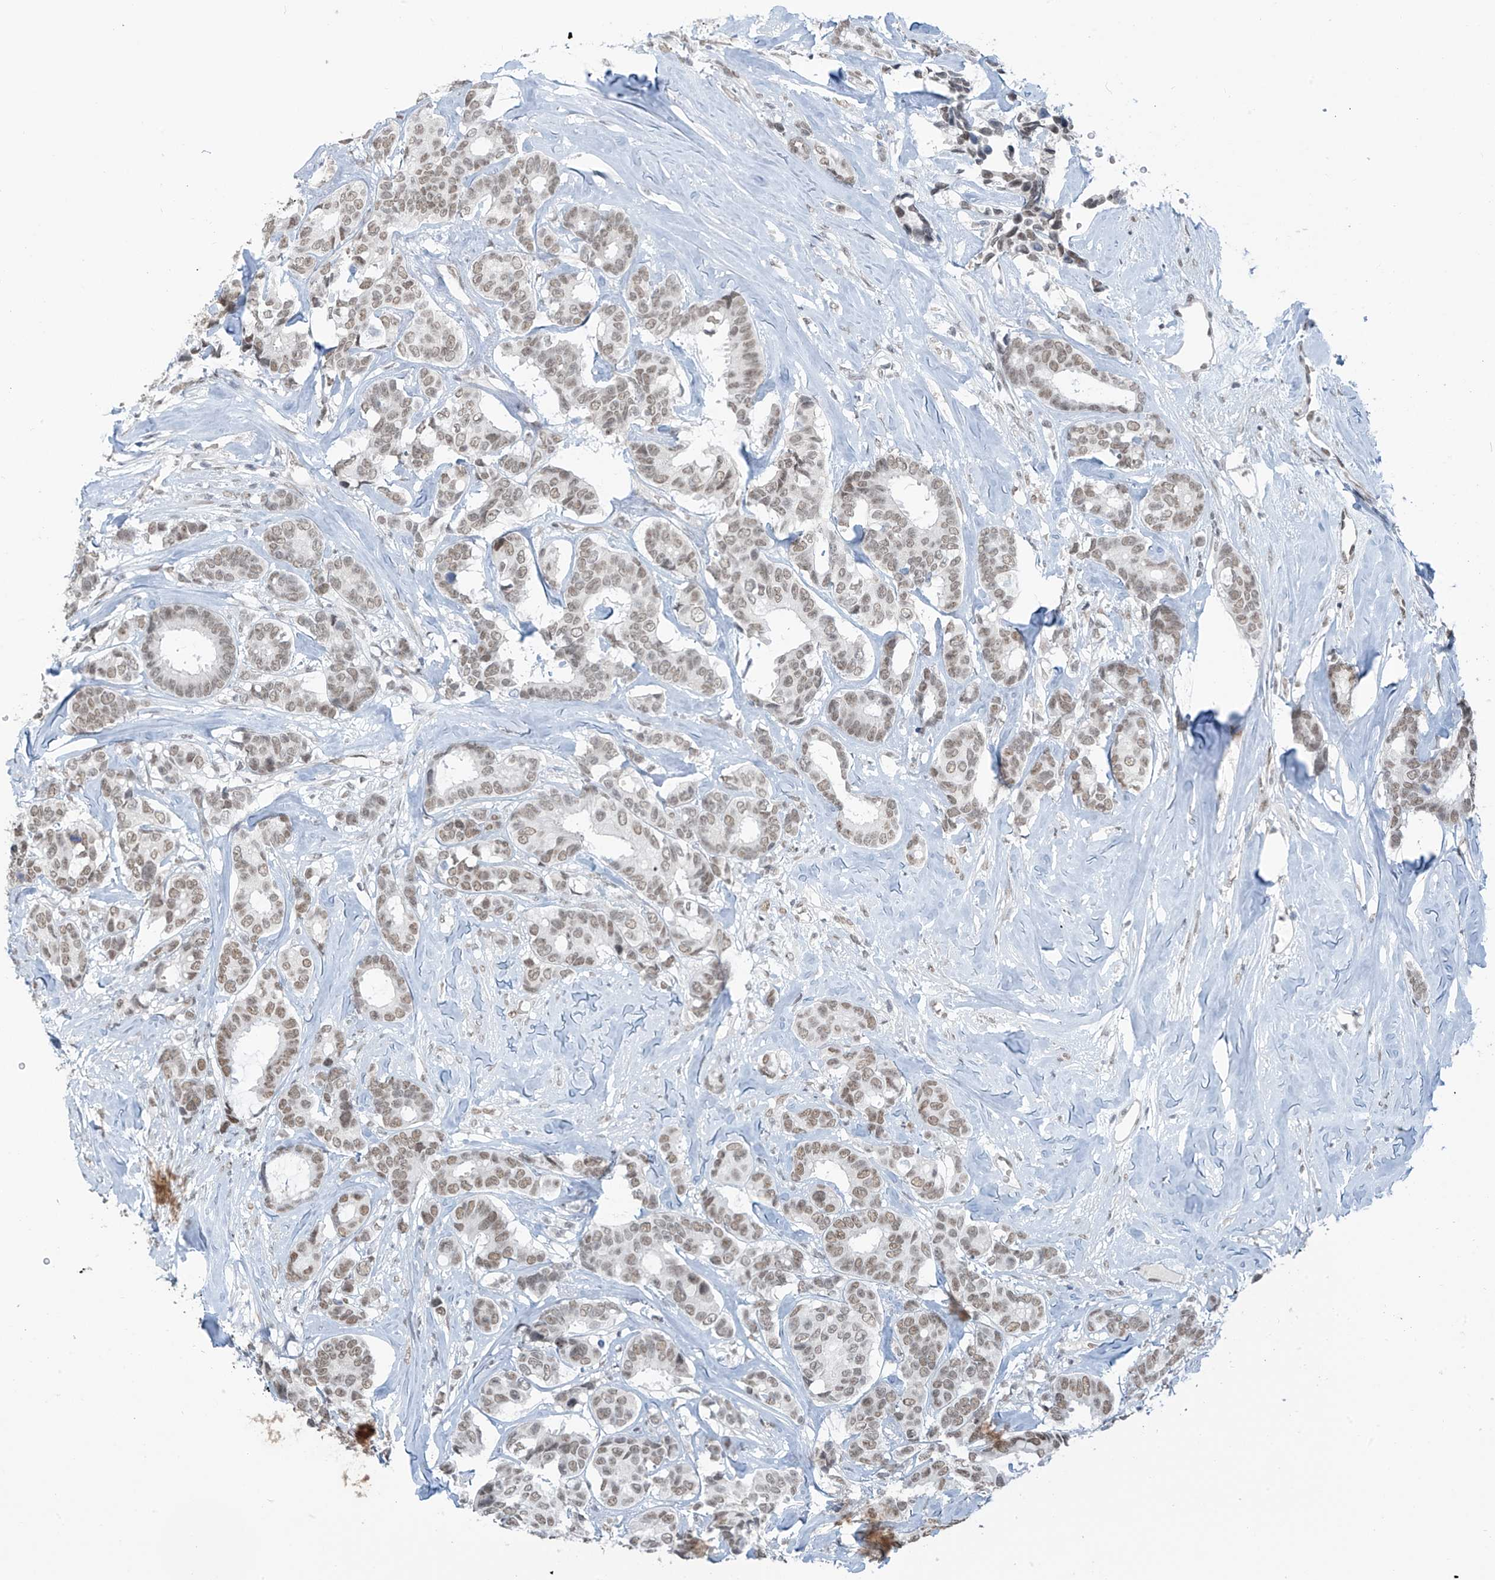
{"staining": {"intensity": "moderate", "quantity": ">75%", "location": "nuclear"}, "tissue": "breast cancer", "cell_type": "Tumor cells", "image_type": "cancer", "snomed": [{"axis": "morphology", "description": "Duct carcinoma"}, {"axis": "topography", "description": "Breast"}], "caption": "This is a photomicrograph of IHC staining of intraductal carcinoma (breast), which shows moderate staining in the nuclear of tumor cells.", "gene": "MCM9", "patient": {"sex": "female", "age": 87}}